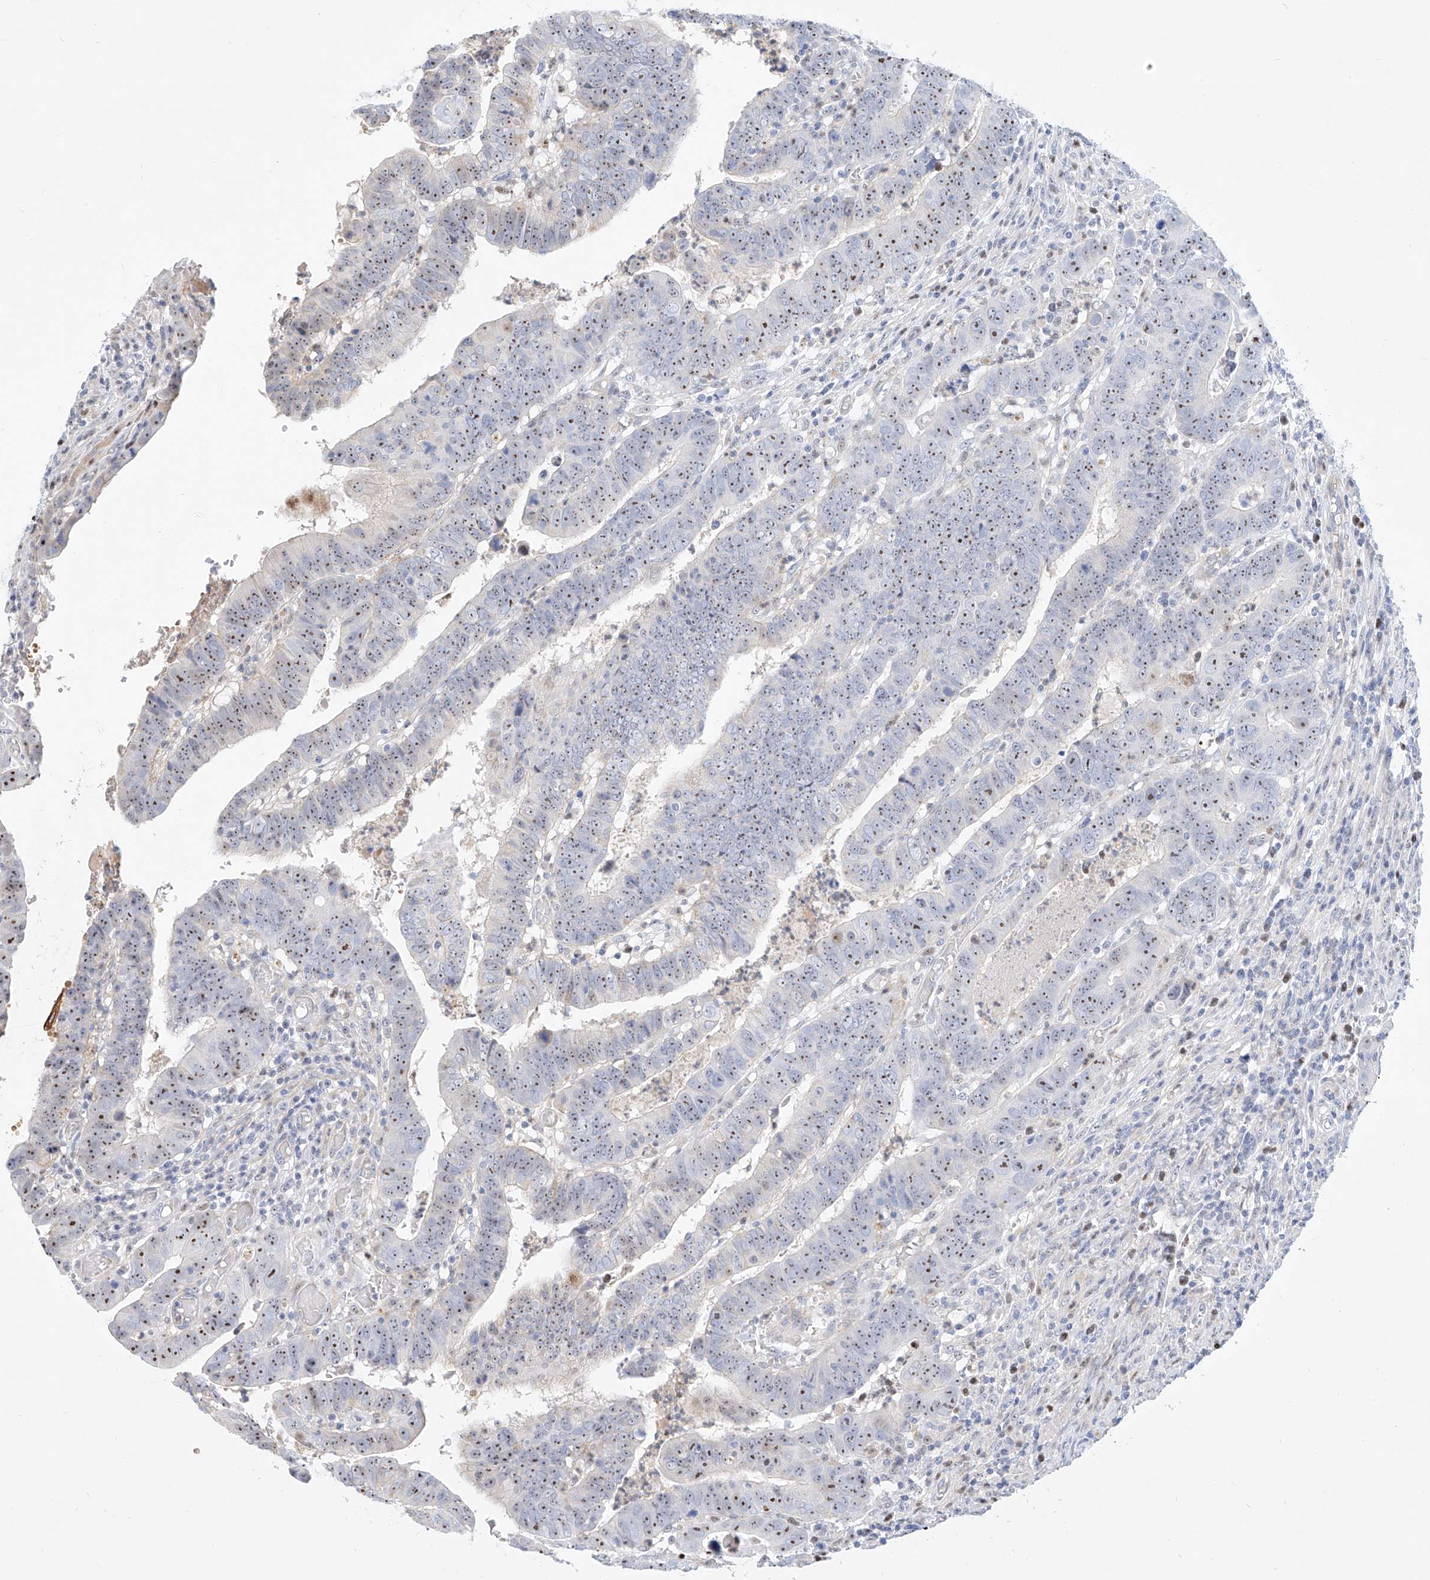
{"staining": {"intensity": "moderate", "quantity": "25%-75%", "location": "nuclear"}, "tissue": "colorectal cancer", "cell_type": "Tumor cells", "image_type": "cancer", "snomed": [{"axis": "morphology", "description": "Normal tissue, NOS"}, {"axis": "morphology", "description": "Adenocarcinoma, NOS"}, {"axis": "topography", "description": "Rectum"}], "caption": "Human colorectal adenocarcinoma stained for a protein (brown) displays moderate nuclear positive staining in approximately 25%-75% of tumor cells.", "gene": "SNU13", "patient": {"sex": "female", "age": 65}}